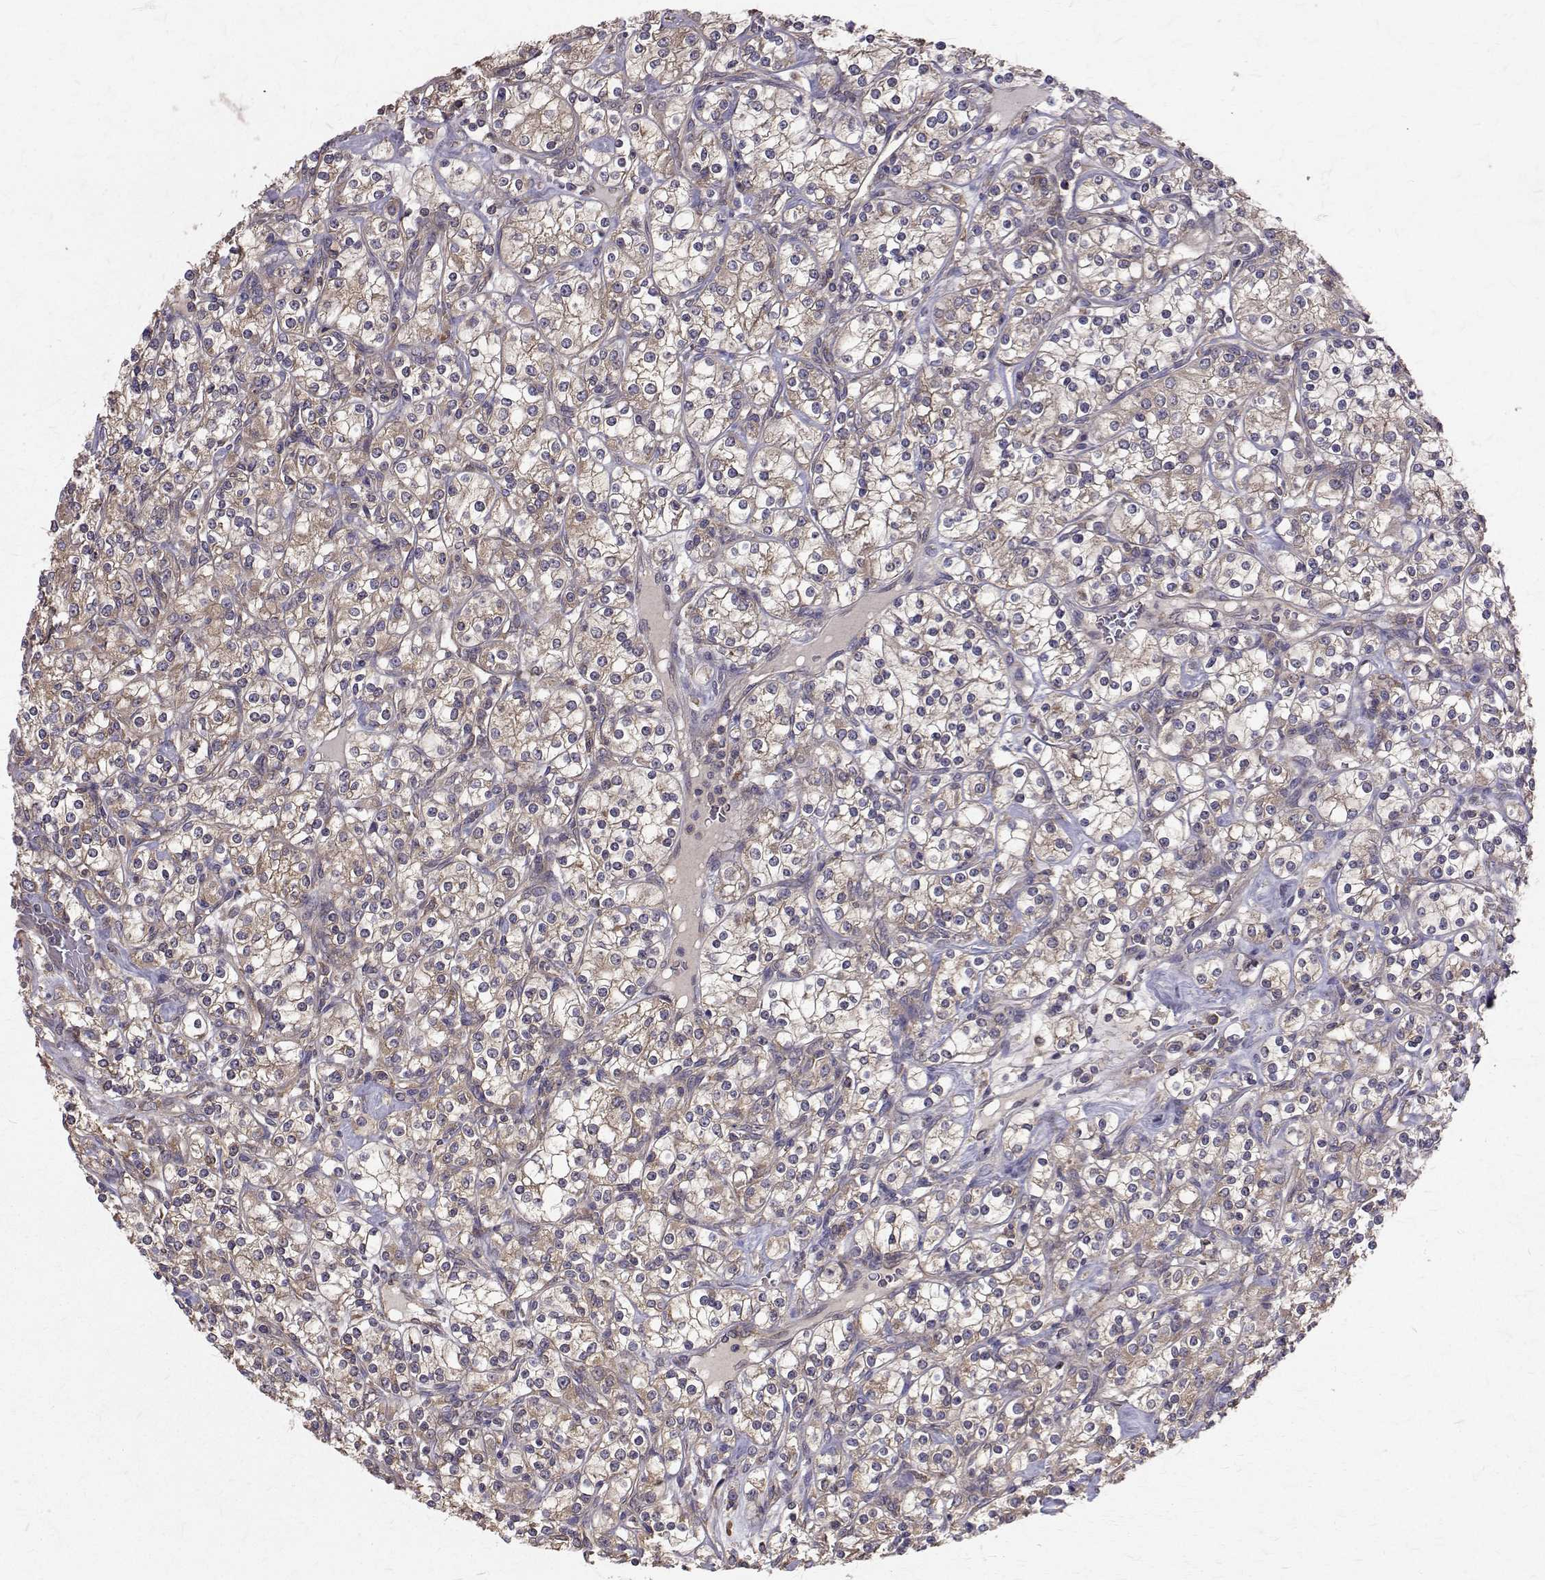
{"staining": {"intensity": "weak", "quantity": ">75%", "location": "cytoplasmic/membranous"}, "tissue": "renal cancer", "cell_type": "Tumor cells", "image_type": "cancer", "snomed": [{"axis": "morphology", "description": "Adenocarcinoma, NOS"}, {"axis": "topography", "description": "Kidney"}], "caption": "Renal cancer (adenocarcinoma) tissue shows weak cytoplasmic/membranous staining in about >75% of tumor cells The protein of interest is shown in brown color, while the nuclei are stained blue.", "gene": "FARSB", "patient": {"sex": "male", "age": 77}}